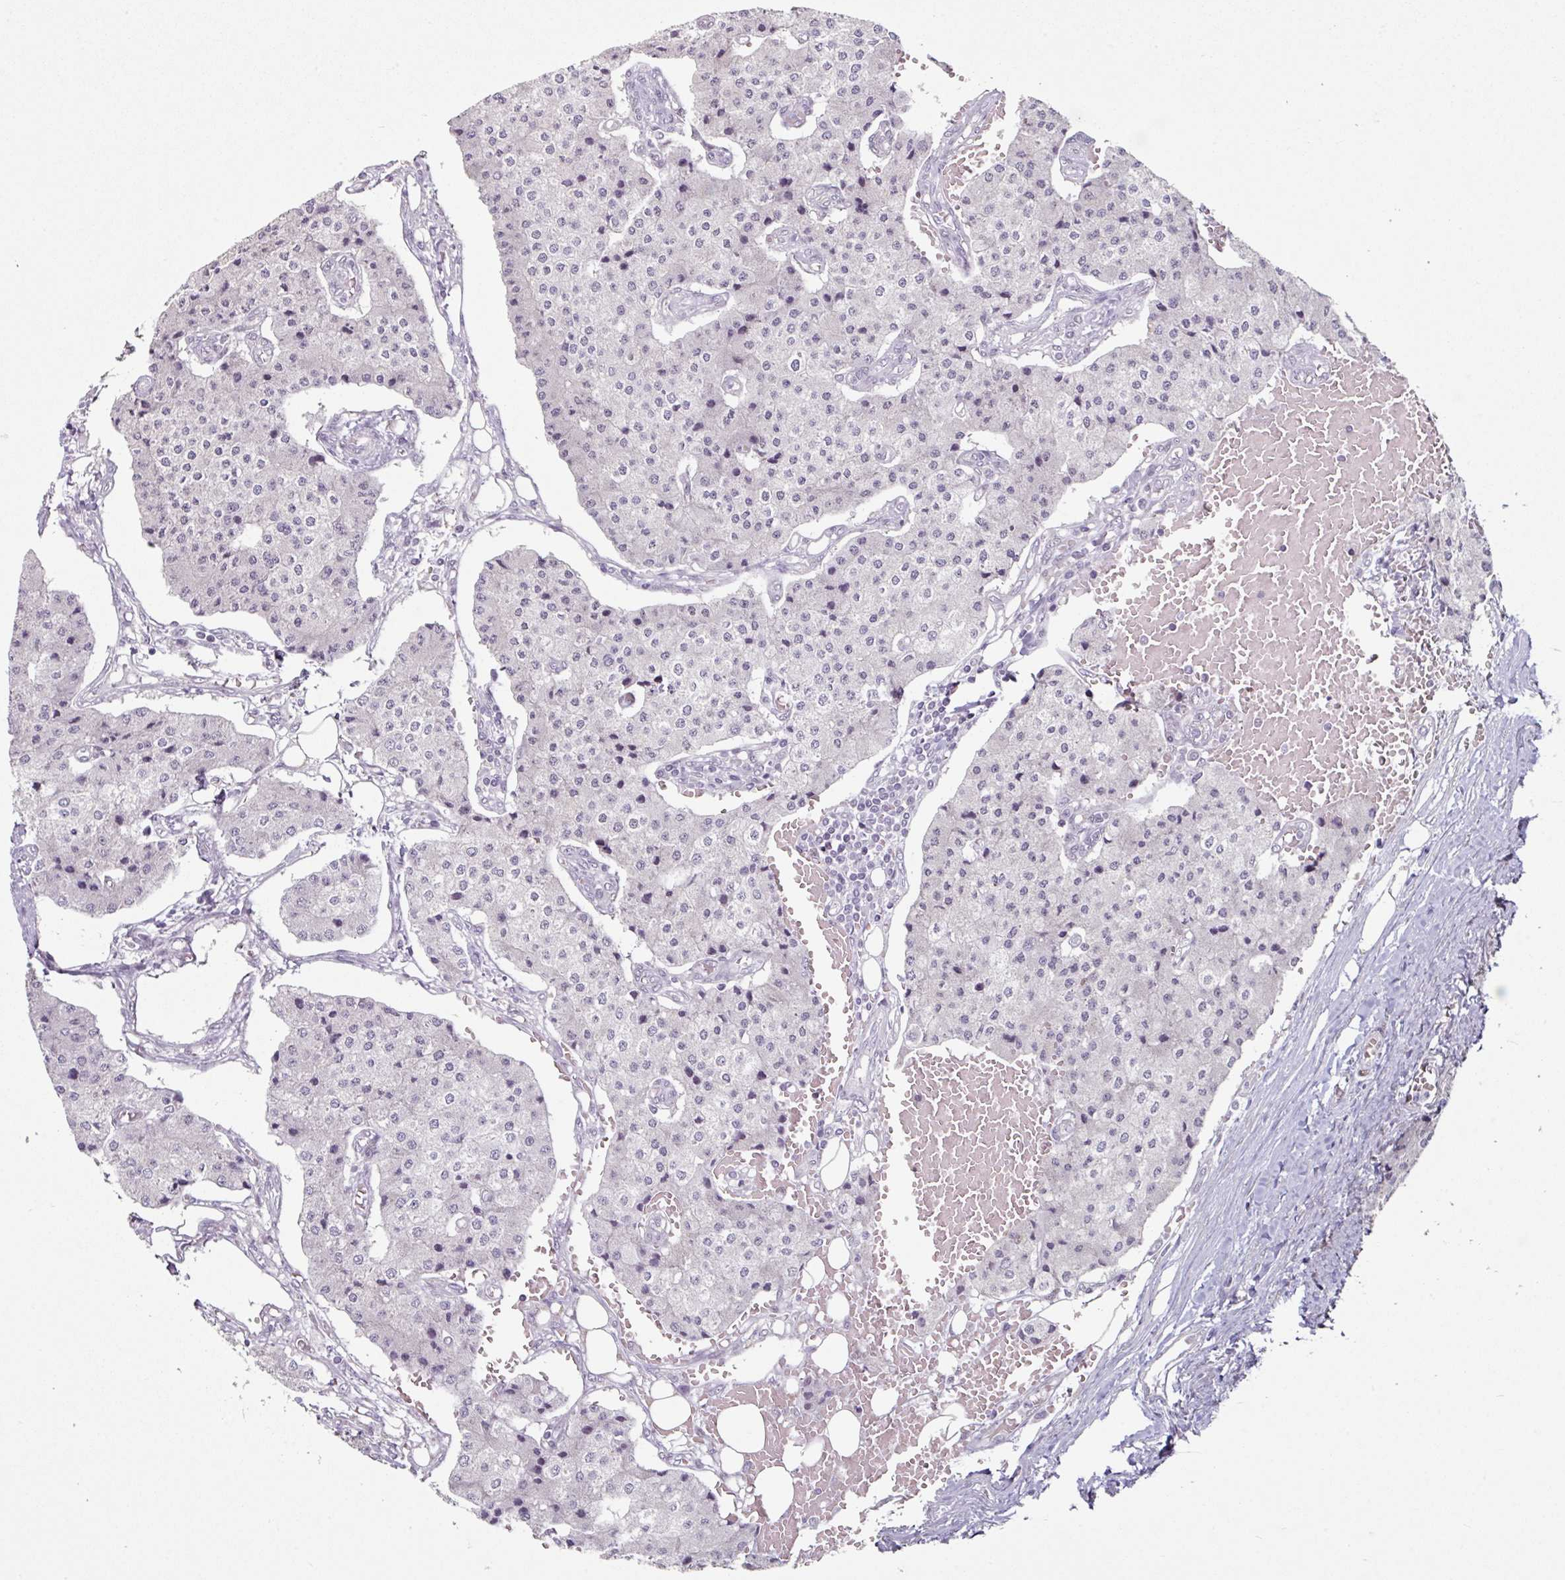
{"staining": {"intensity": "negative", "quantity": "none", "location": "none"}, "tissue": "carcinoid", "cell_type": "Tumor cells", "image_type": "cancer", "snomed": [{"axis": "morphology", "description": "Carcinoid, malignant, NOS"}, {"axis": "topography", "description": "Colon"}], "caption": "This is an IHC photomicrograph of carcinoid. There is no staining in tumor cells.", "gene": "ELK1", "patient": {"sex": "female", "age": 52}}